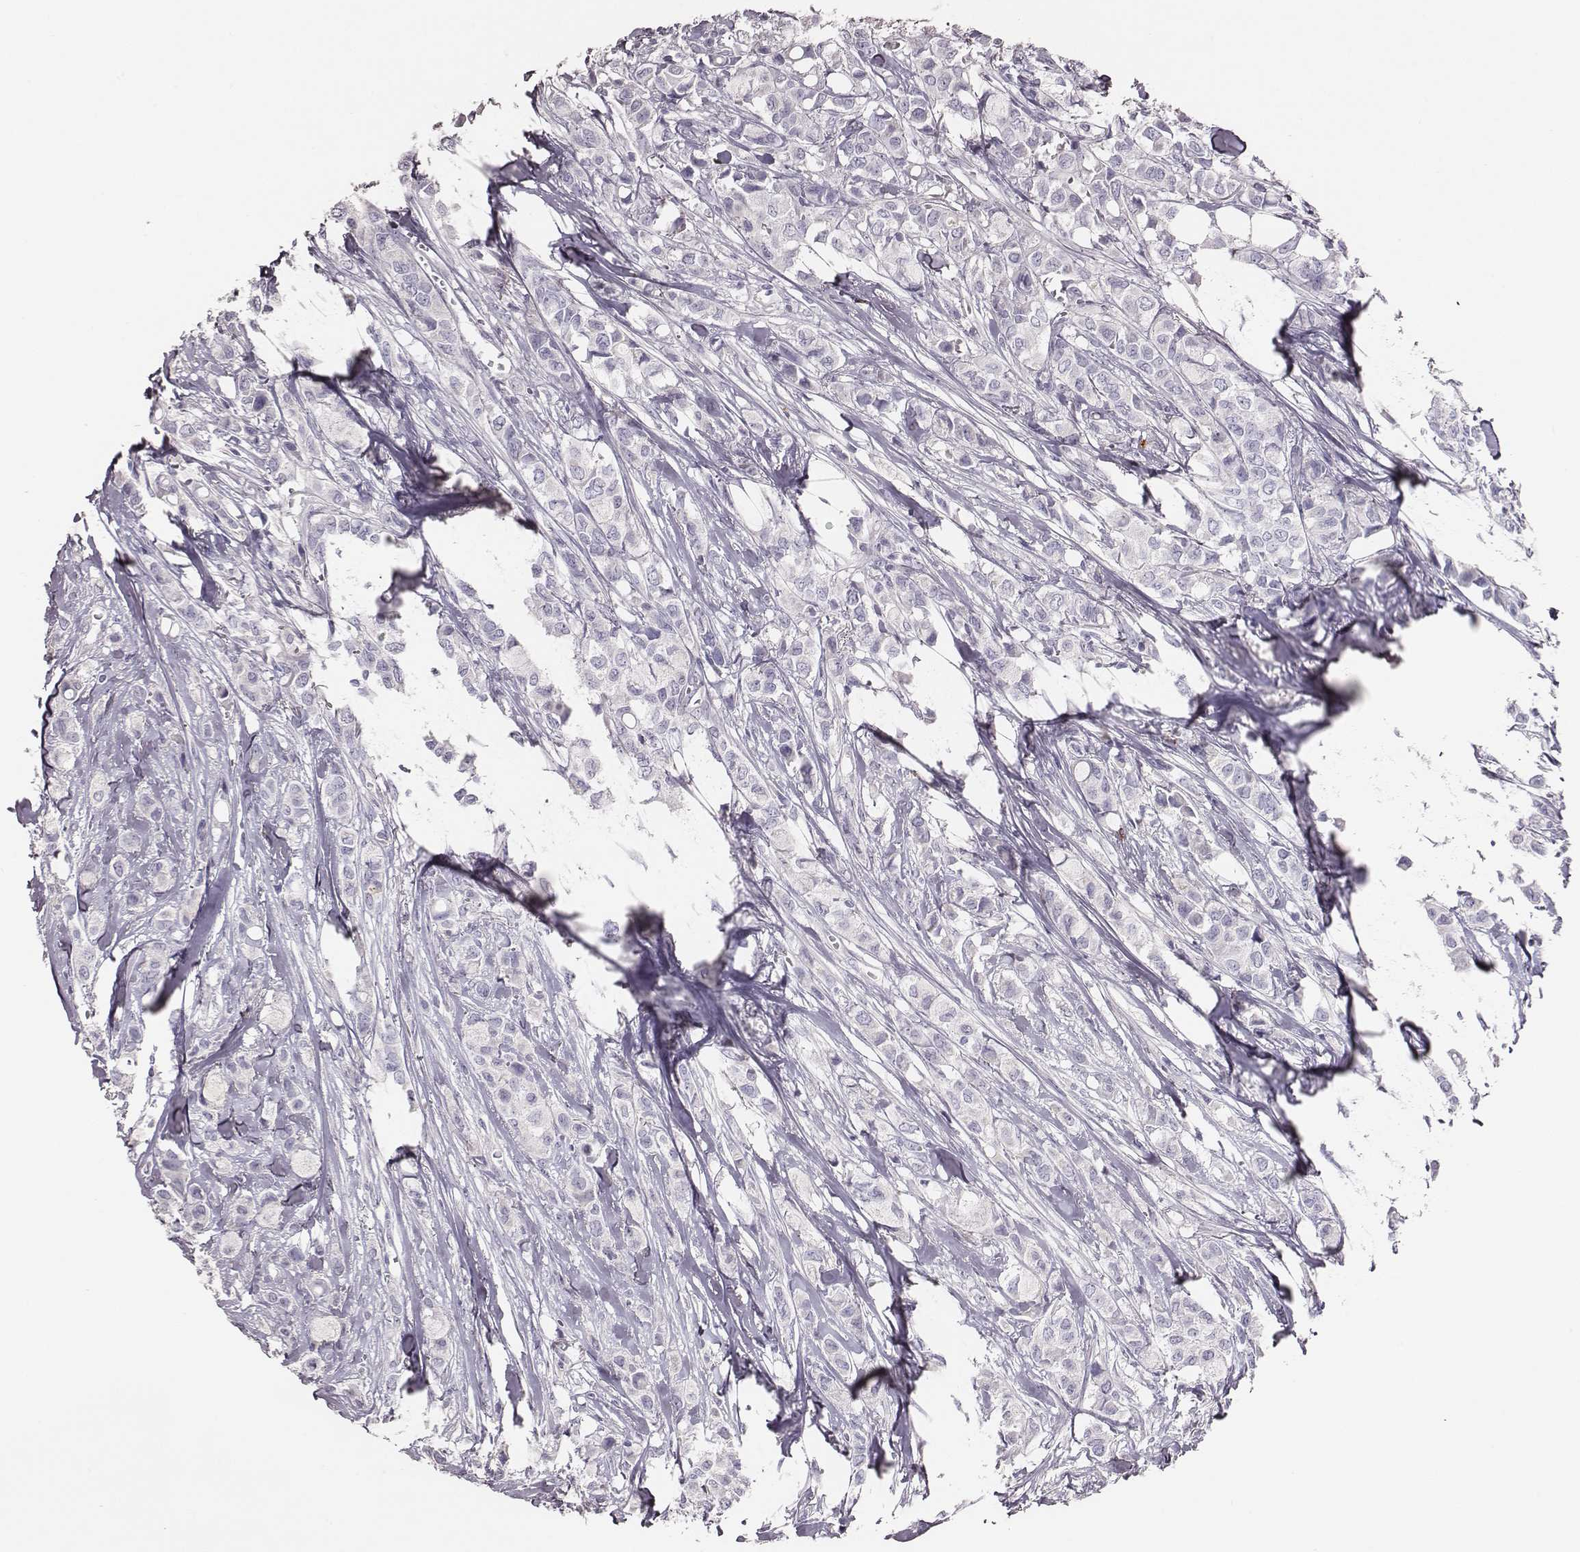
{"staining": {"intensity": "negative", "quantity": "none", "location": "none"}, "tissue": "breast cancer", "cell_type": "Tumor cells", "image_type": "cancer", "snomed": [{"axis": "morphology", "description": "Duct carcinoma"}, {"axis": "topography", "description": "Breast"}], "caption": "Immunohistochemistry image of breast cancer stained for a protein (brown), which reveals no staining in tumor cells.", "gene": "P2RY10", "patient": {"sex": "female", "age": 85}}